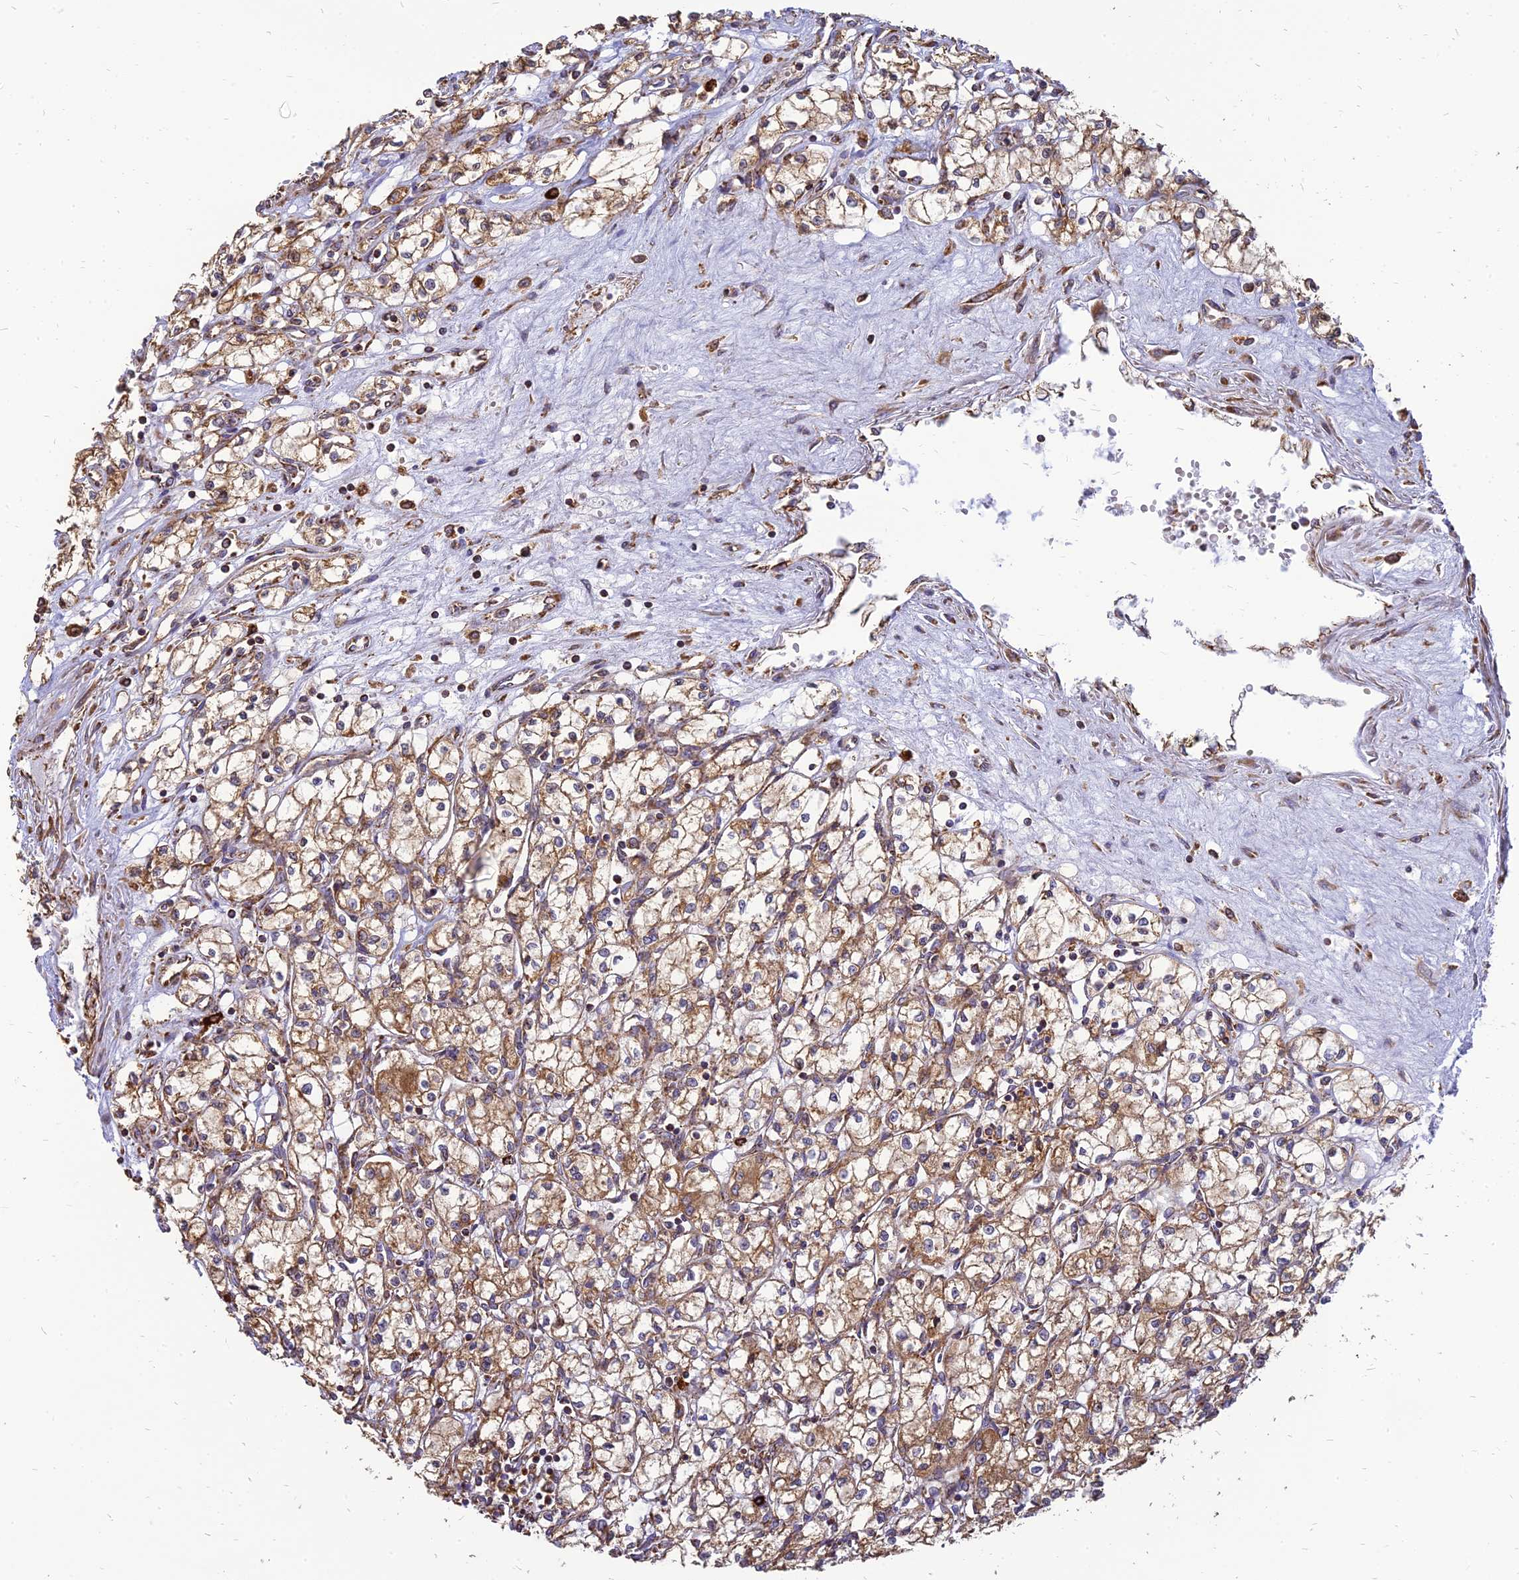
{"staining": {"intensity": "moderate", "quantity": ">75%", "location": "cytoplasmic/membranous"}, "tissue": "renal cancer", "cell_type": "Tumor cells", "image_type": "cancer", "snomed": [{"axis": "morphology", "description": "Adenocarcinoma, NOS"}, {"axis": "topography", "description": "Kidney"}], "caption": "Protein expression analysis of human renal cancer reveals moderate cytoplasmic/membranous staining in approximately >75% of tumor cells. The protein is shown in brown color, while the nuclei are stained blue.", "gene": "THUMPD2", "patient": {"sex": "male", "age": 59}}